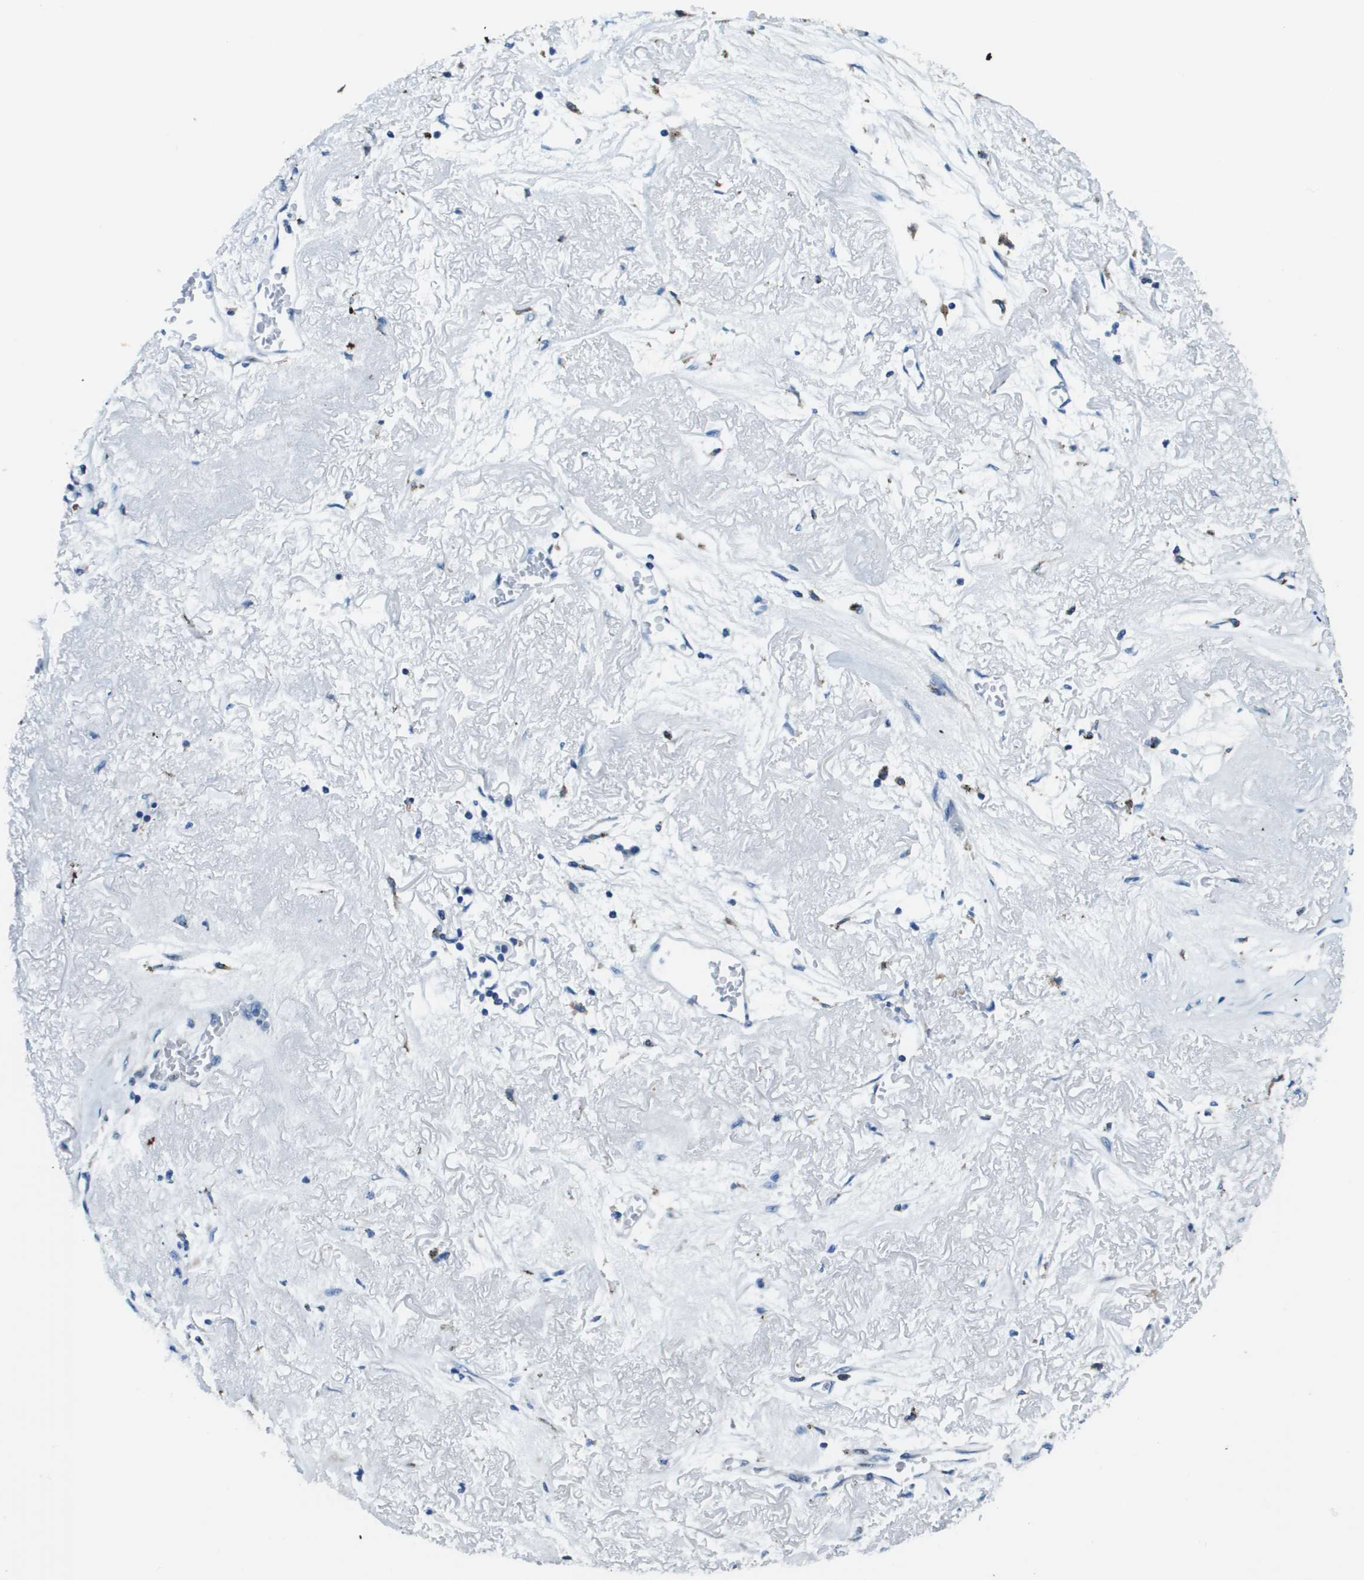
{"staining": {"intensity": "negative", "quantity": "none", "location": "none"}, "tissue": "lung cancer", "cell_type": "Tumor cells", "image_type": "cancer", "snomed": [{"axis": "morphology", "description": "Squamous cell carcinoma, NOS"}, {"axis": "topography", "description": "Lung"}], "caption": "Tumor cells show no significant staining in squamous cell carcinoma (lung).", "gene": "CNPY3", "patient": {"sex": "female", "age": 73}}